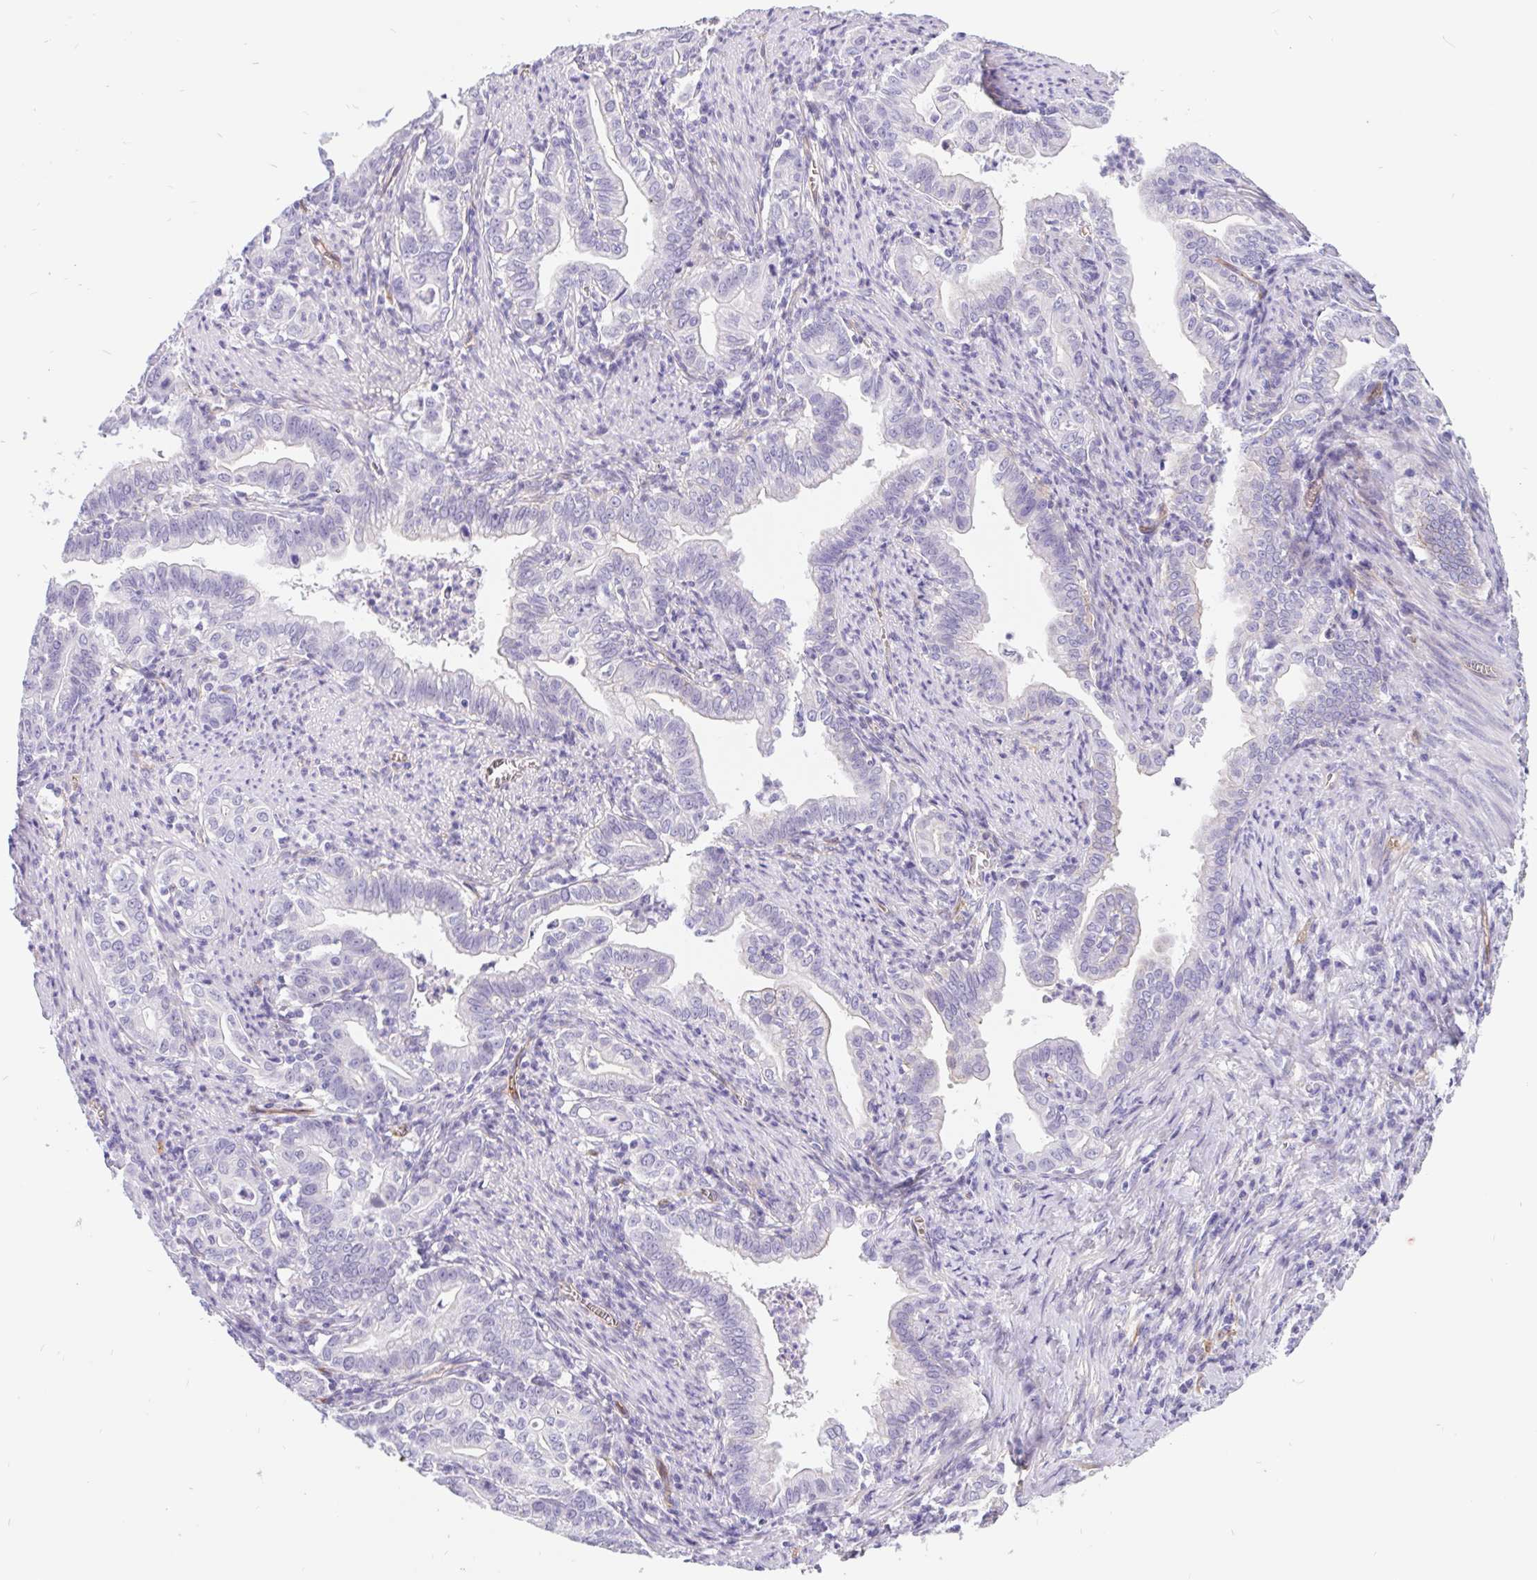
{"staining": {"intensity": "negative", "quantity": "none", "location": "none"}, "tissue": "stomach cancer", "cell_type": "Tumor cells", "image_type": "cancer", "snomed": [{"axis": "morphology", "description": "Adenocarcinoma, NOS"}, {"axis": "topography", "description": "Stomach, upper"}], "caption": "Tumor cells are negative for protein expression in human stomach cancer.", "gene": "LIMCH1", "patient": {"sex": "female", "age": 79}}